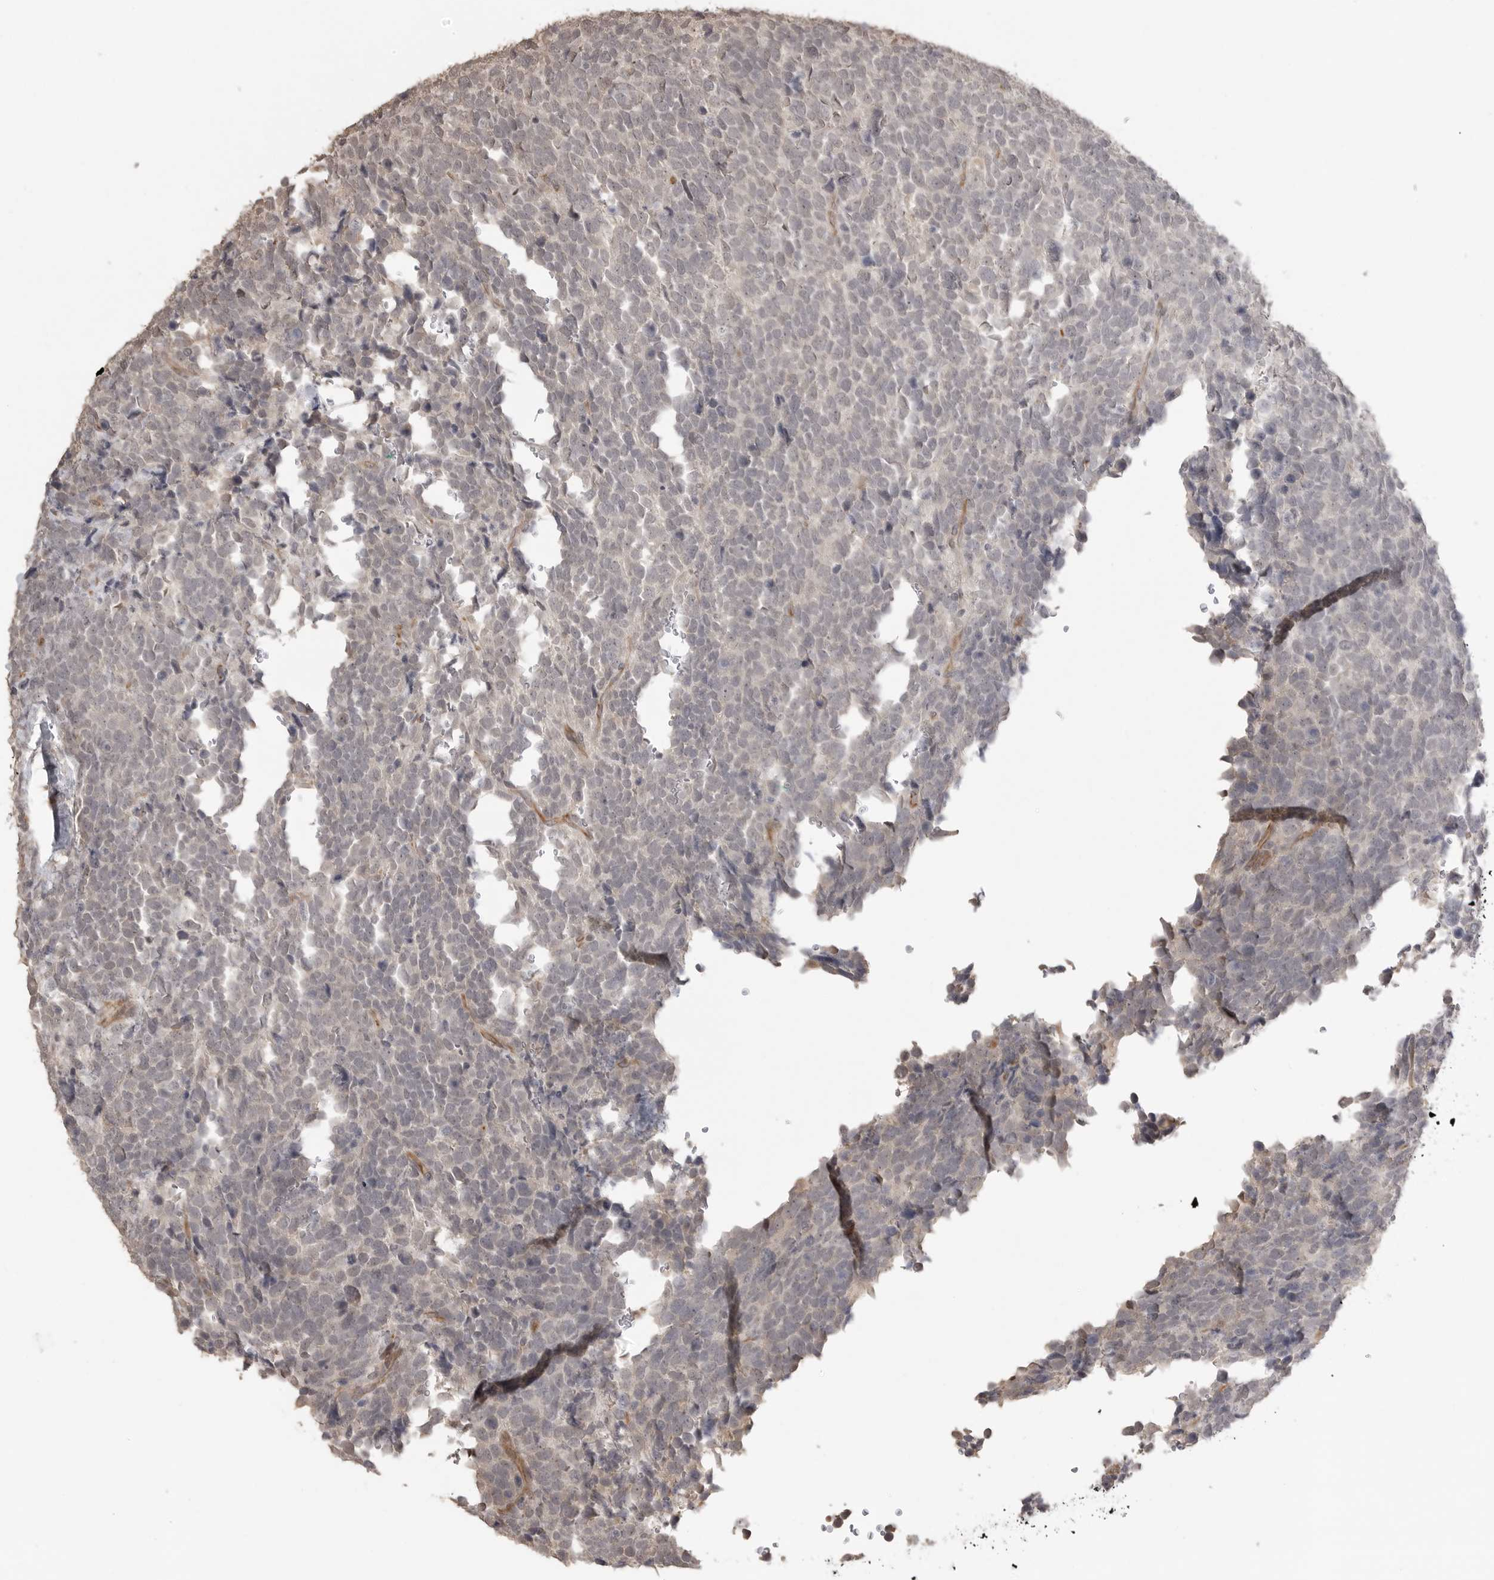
{"staining": {"intensity": "negative", "quantity": "none", "location": "none"}, "tissue": "urothelial cancer", "cell_type": "Tumor cells", "image_type": "cancer", "snomed": [{"axis": "morphology", "description": "Urothelial carcinoma, High grade"}, {"axis": "topography", "description": "Urinary bladder"}], "caption": "Image shows no significant protein staining in tumor cells of urothelial cancer.", "gene": "SMG8", "patient": {"sex": "female", "age": 82}}